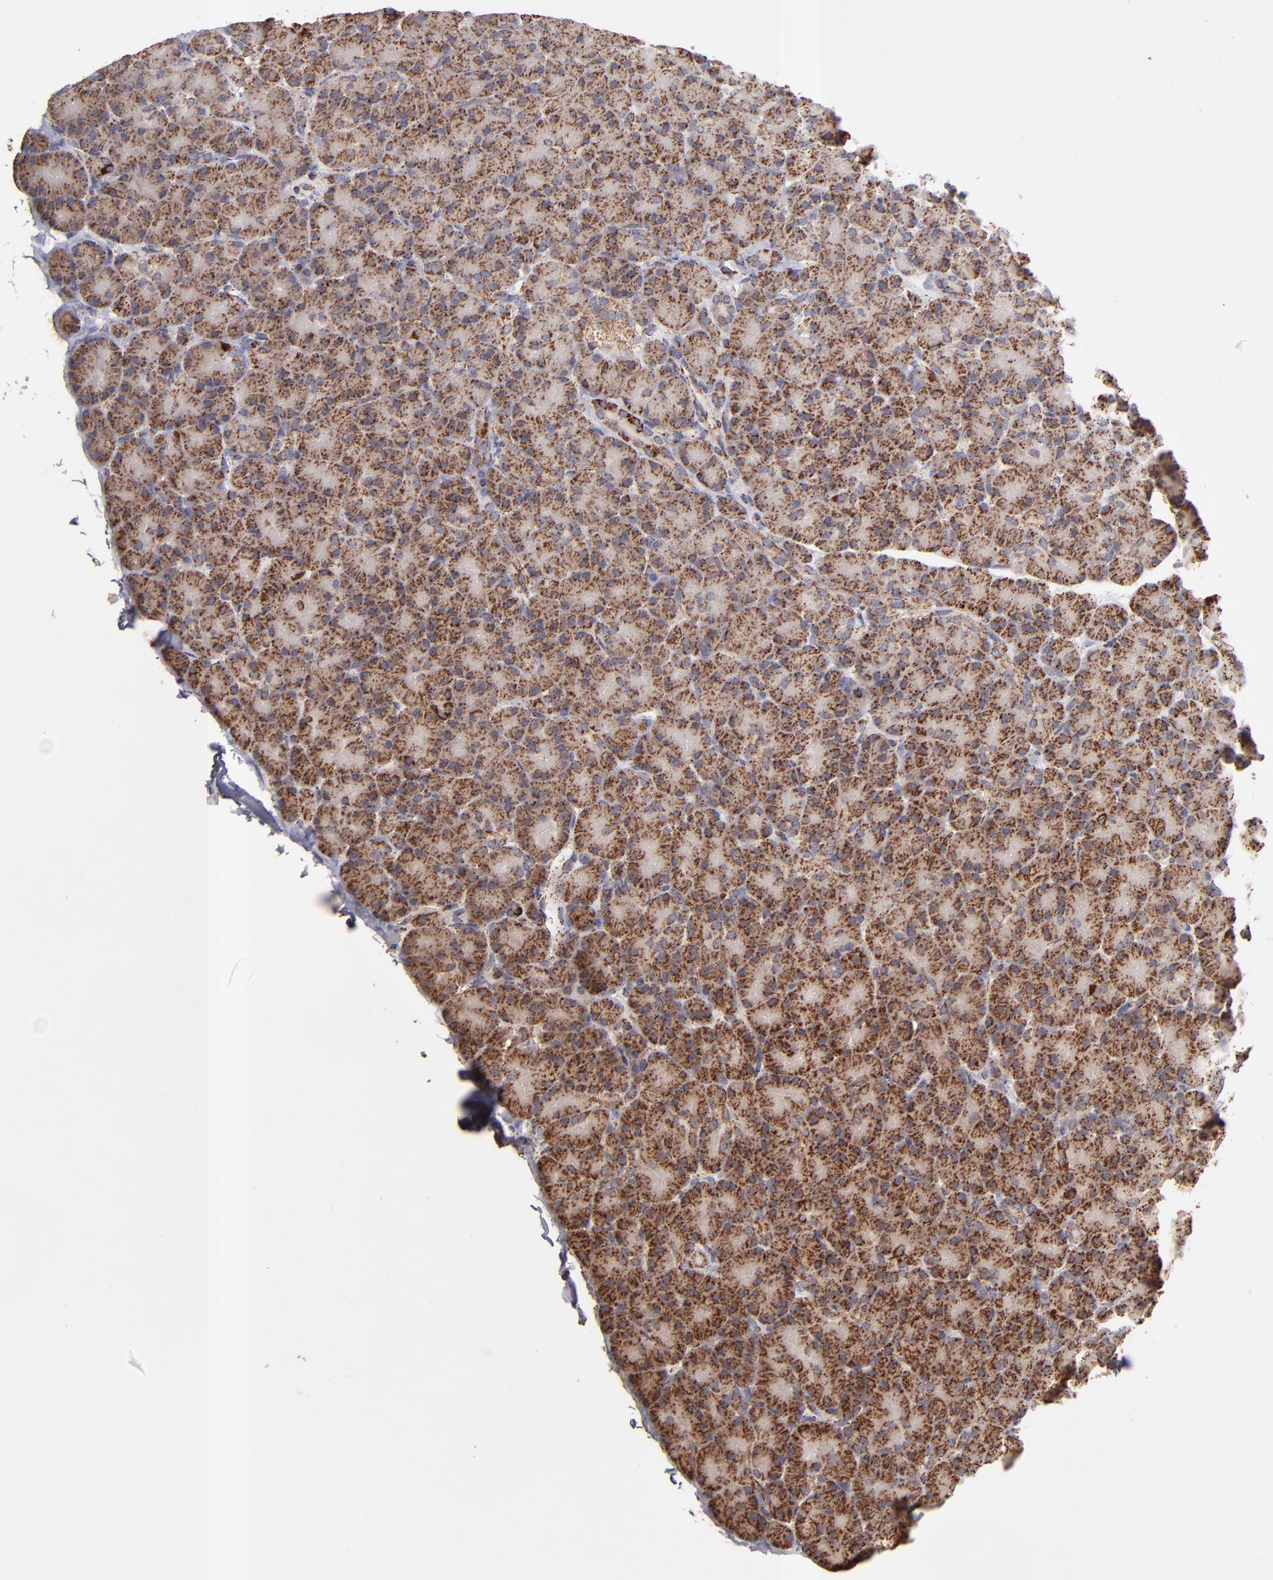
{"staining": {"intensity": "moderate", "quantity": ">75%", "location": "cytoplasmic/membranous"}, "tissue": "pancreas", "cell_type": "Exocrine glandular cells", "image_type": "normal", "snomed": [{"axis": "morphology", "description": "Normal tissue, NOS"}, {"axis": "topography", "description": "Pancreas"}], "caption": "A medium amount of moderate cytoplasmic/membranous positivity is present in about >75% of exocrine glandular cells in normal pancreas. (Brightfield microscopy of DAB IHC at high magnification).", "gene": "DLST", "patient": {"sex": "female", "age": 43}}